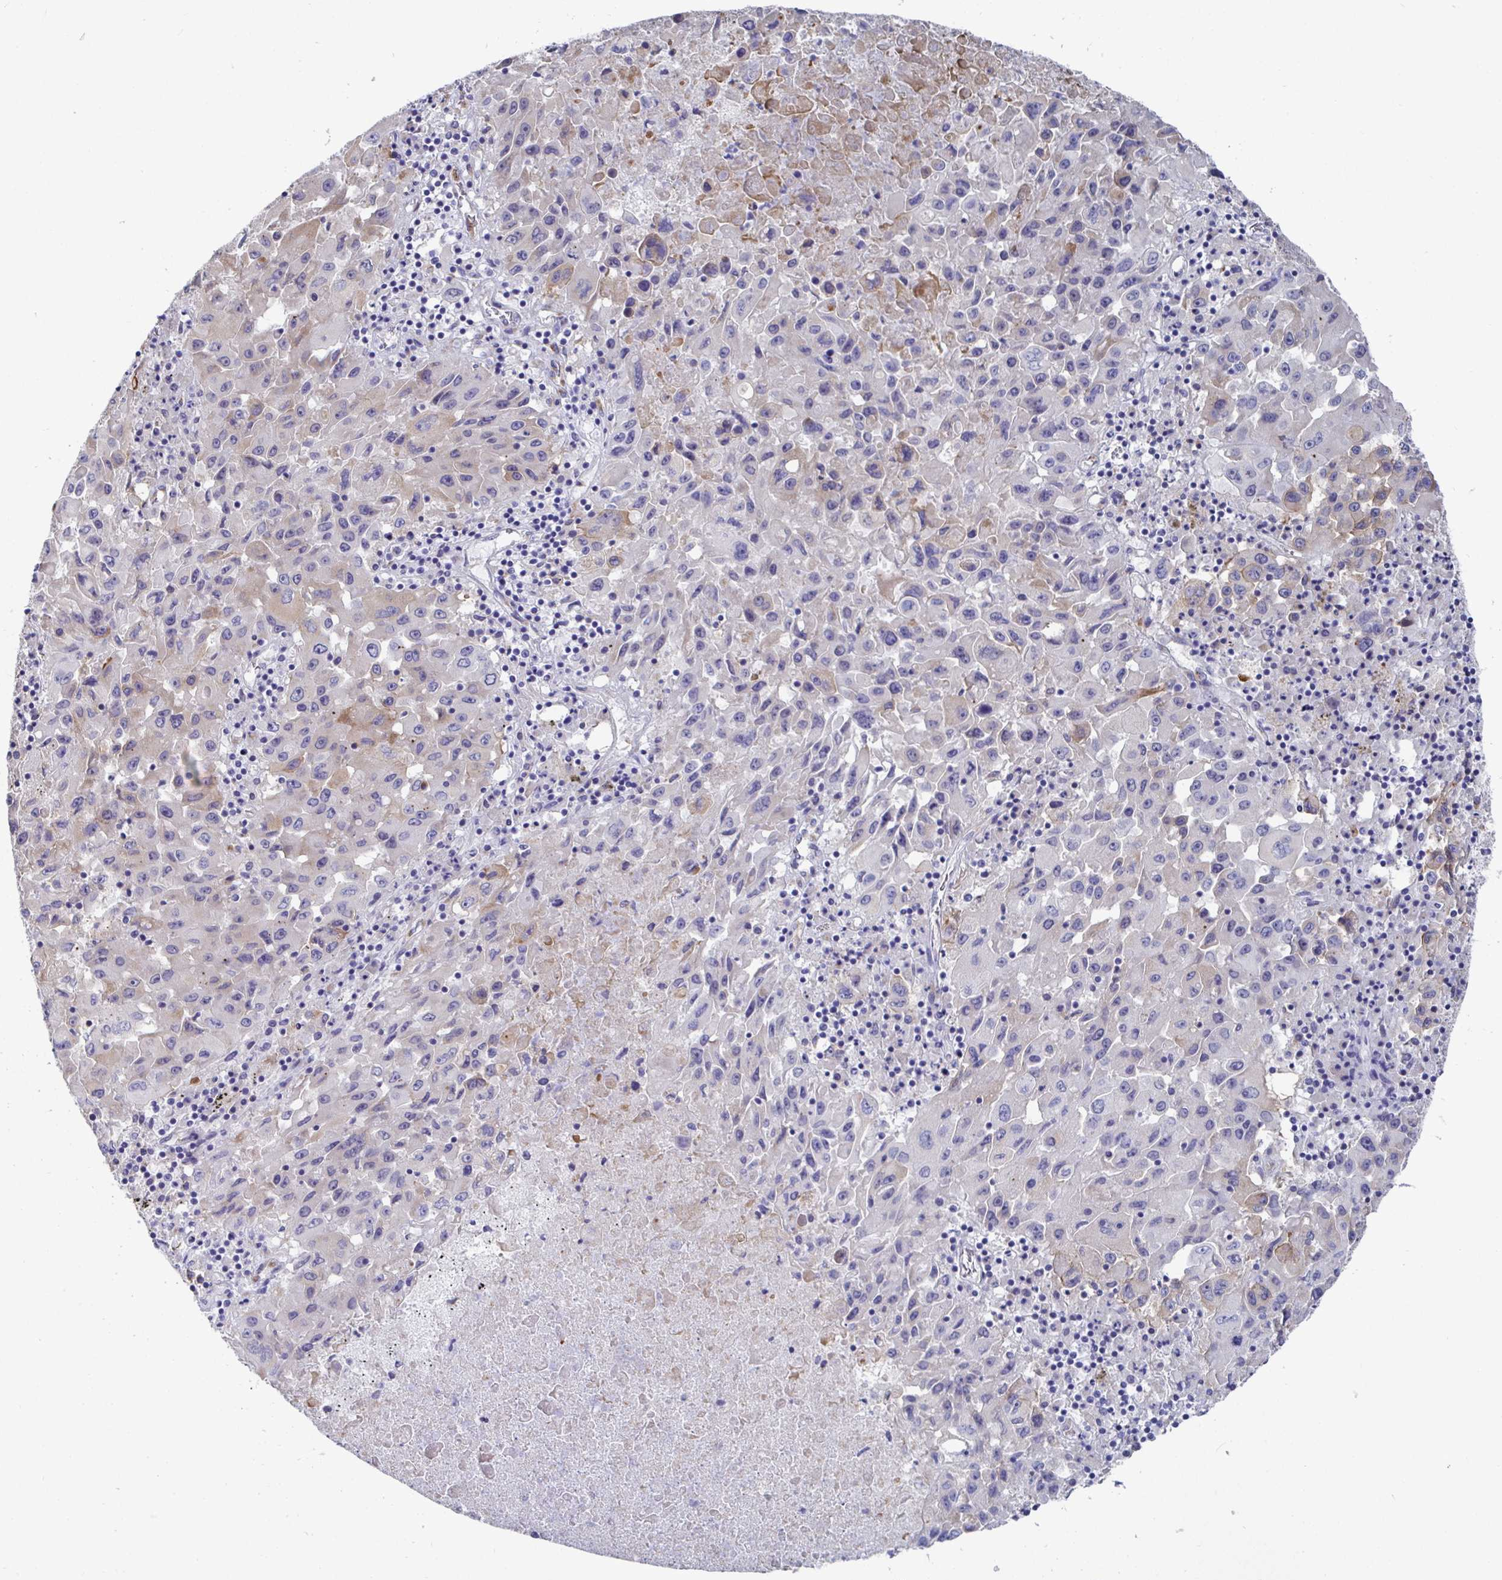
{"staining": {"intensity": "weak", "quantity": "<25%", "location": "cytoplasmic/membranous"}, "tissue": "lung cancer", "cell_type": "Tumor cells", "image_type": "cancer", "snomed": [{"axis": "morphology", "description": "Squamous cell carcinoma, NOS"}, {"axis": "topography", "description": "Lung"}], "caption": "Immunohistochemistry histopathology image of neoplastic tissue: human lung cancer stained with DAB shows no significant protein staining in tumor cells. (Brightfield microscopy of DAB (3,3'-diaminobenzidine) immunohistochemistry (IHC) at high magnification).", "gene": "TAS2R39", "patient": {"sex": "male", "age": 63}}